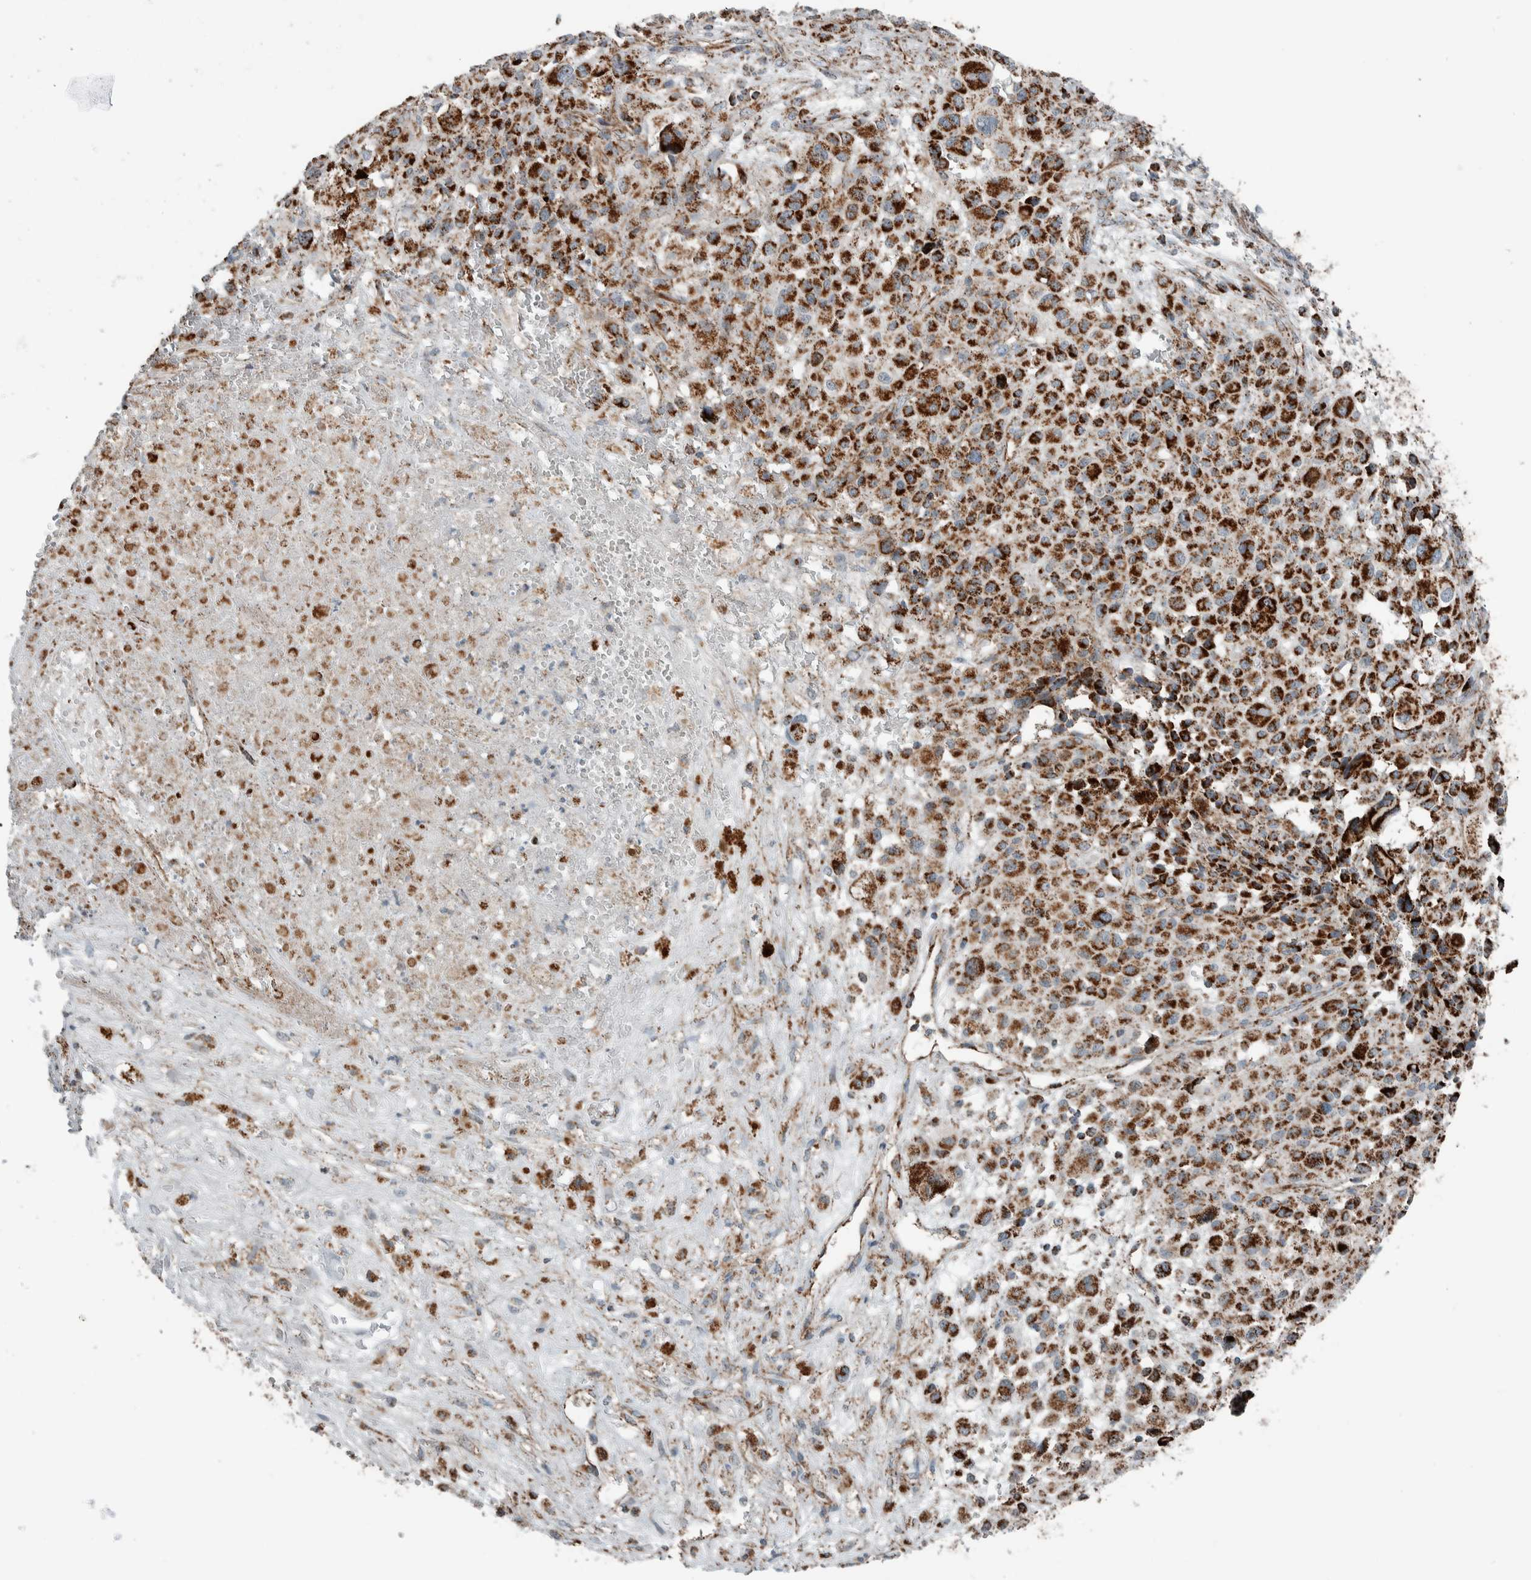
{"staining": {"intensity": "strong", "quantity": ">75%", "location": "cytoplasmic/membranous"}, "tissue": "melanoma", "cell_type": "Tumor cells", "image_type": "cancer", "snomed": [{"axis": "morphology", "description": "Malignant melanoma, Metastatic site"}, {"axis": "topography", "description": "Skin"}], "caption": "The histopathology image demonstrates a brown stain indicating the presence of a protein in the cytoplasmic/membranous of tumor cells in malignant melanoma (metastatic site). The staining was performed using DAB (3,3'-diaminobenzidine), with brown indicating positive protein expression. Nuclei are stained blue with hematoxylin.", "gene": "CNTROB", "patient": {"sex": "female", "age": 74}}